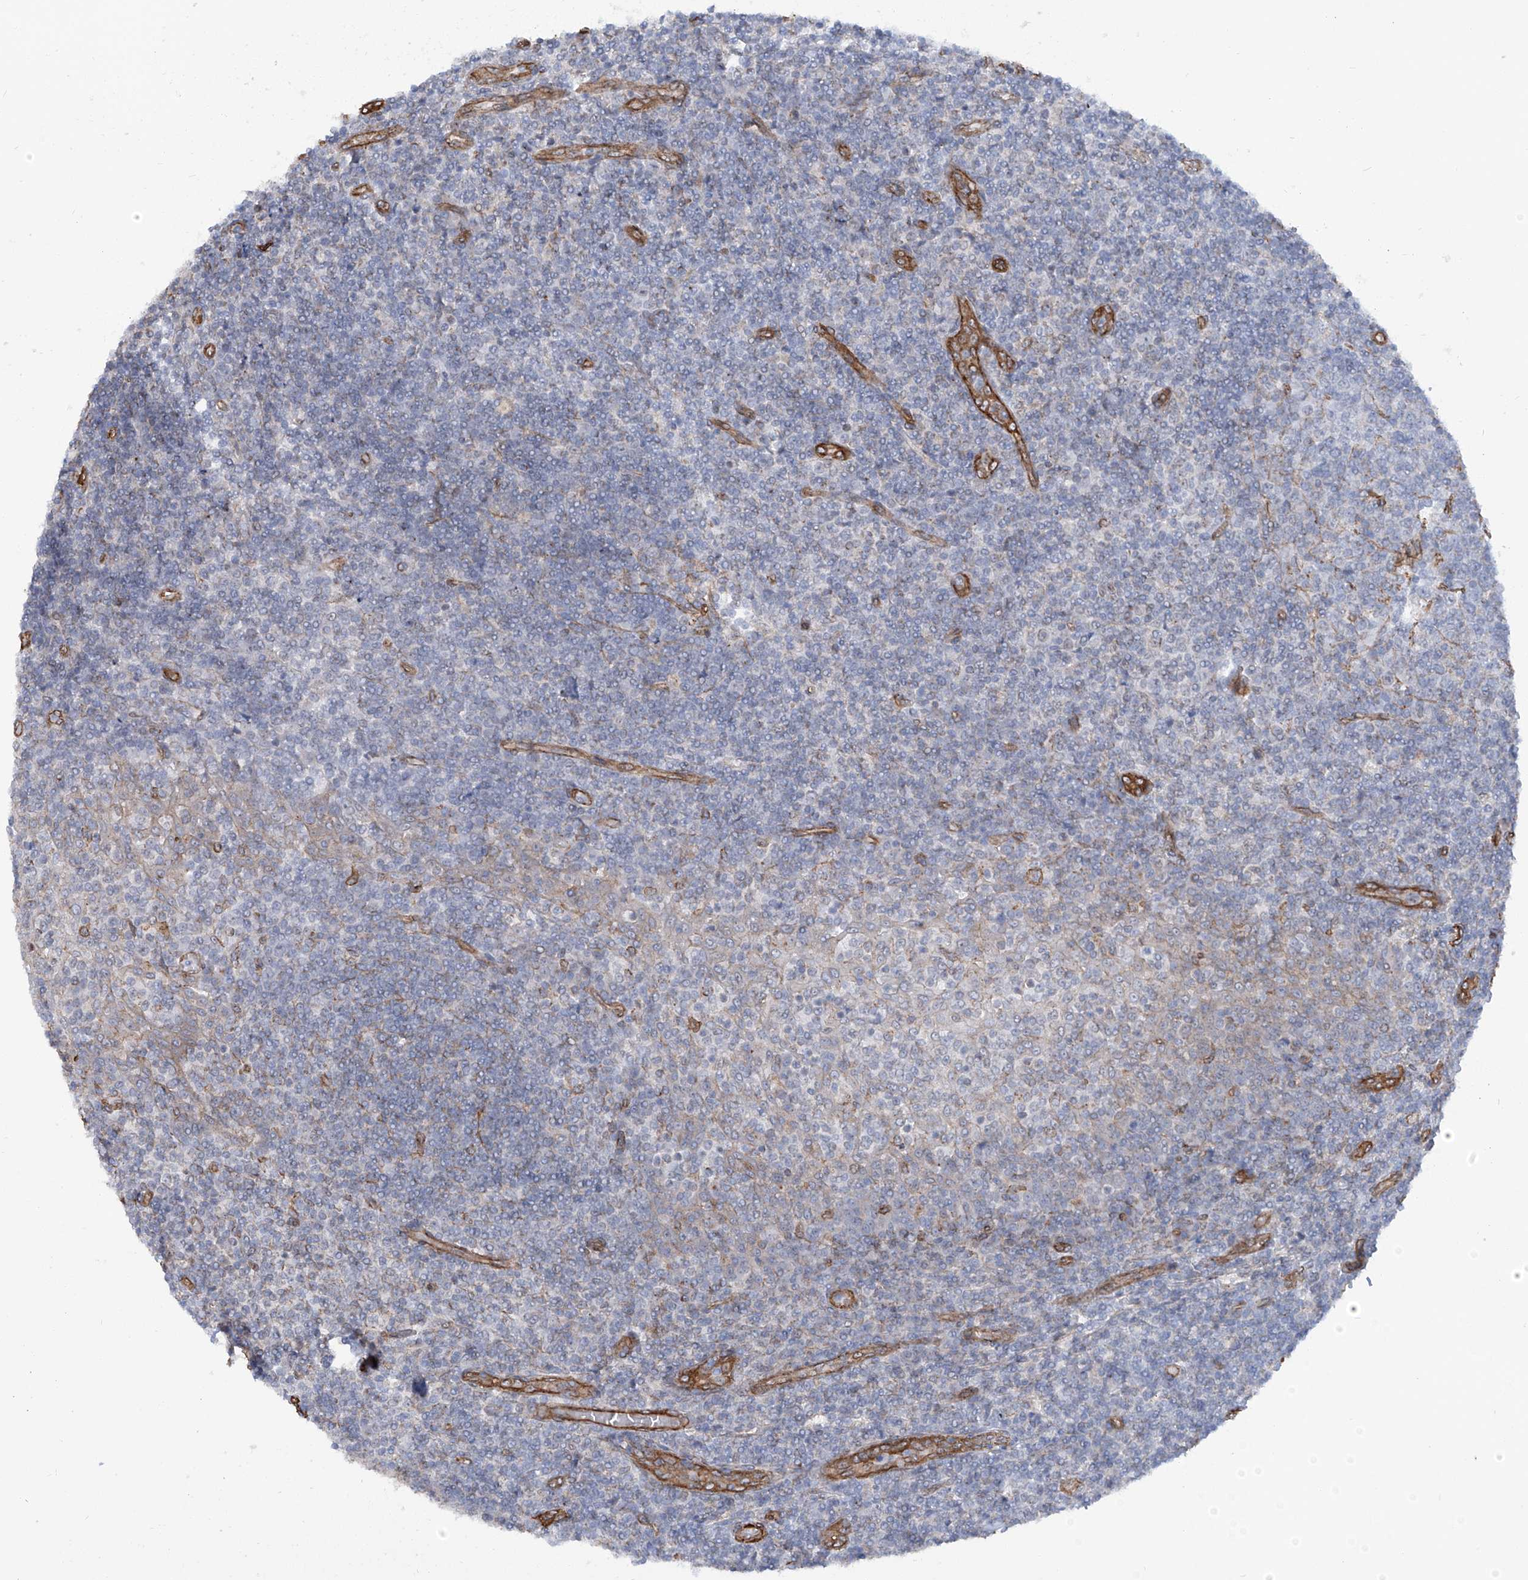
{"staining": {"intensity": "negative", "quantity": "none", "location": "none"}, "tissue": "tonsil", "cell_type": "Germinal center cells", "image_type": "normal", "snomed": [{"axis": "morphology", "description": "Normal tissue, NOS"}, {"axis": "topography", "description": "Tonsil"}], "caption": "Tonsil stained for a protein using immunohistochemistry reveals no staining germinal center cells.", "gene": "ZNF490", "patient": {"sex": "female", "age": 19}}